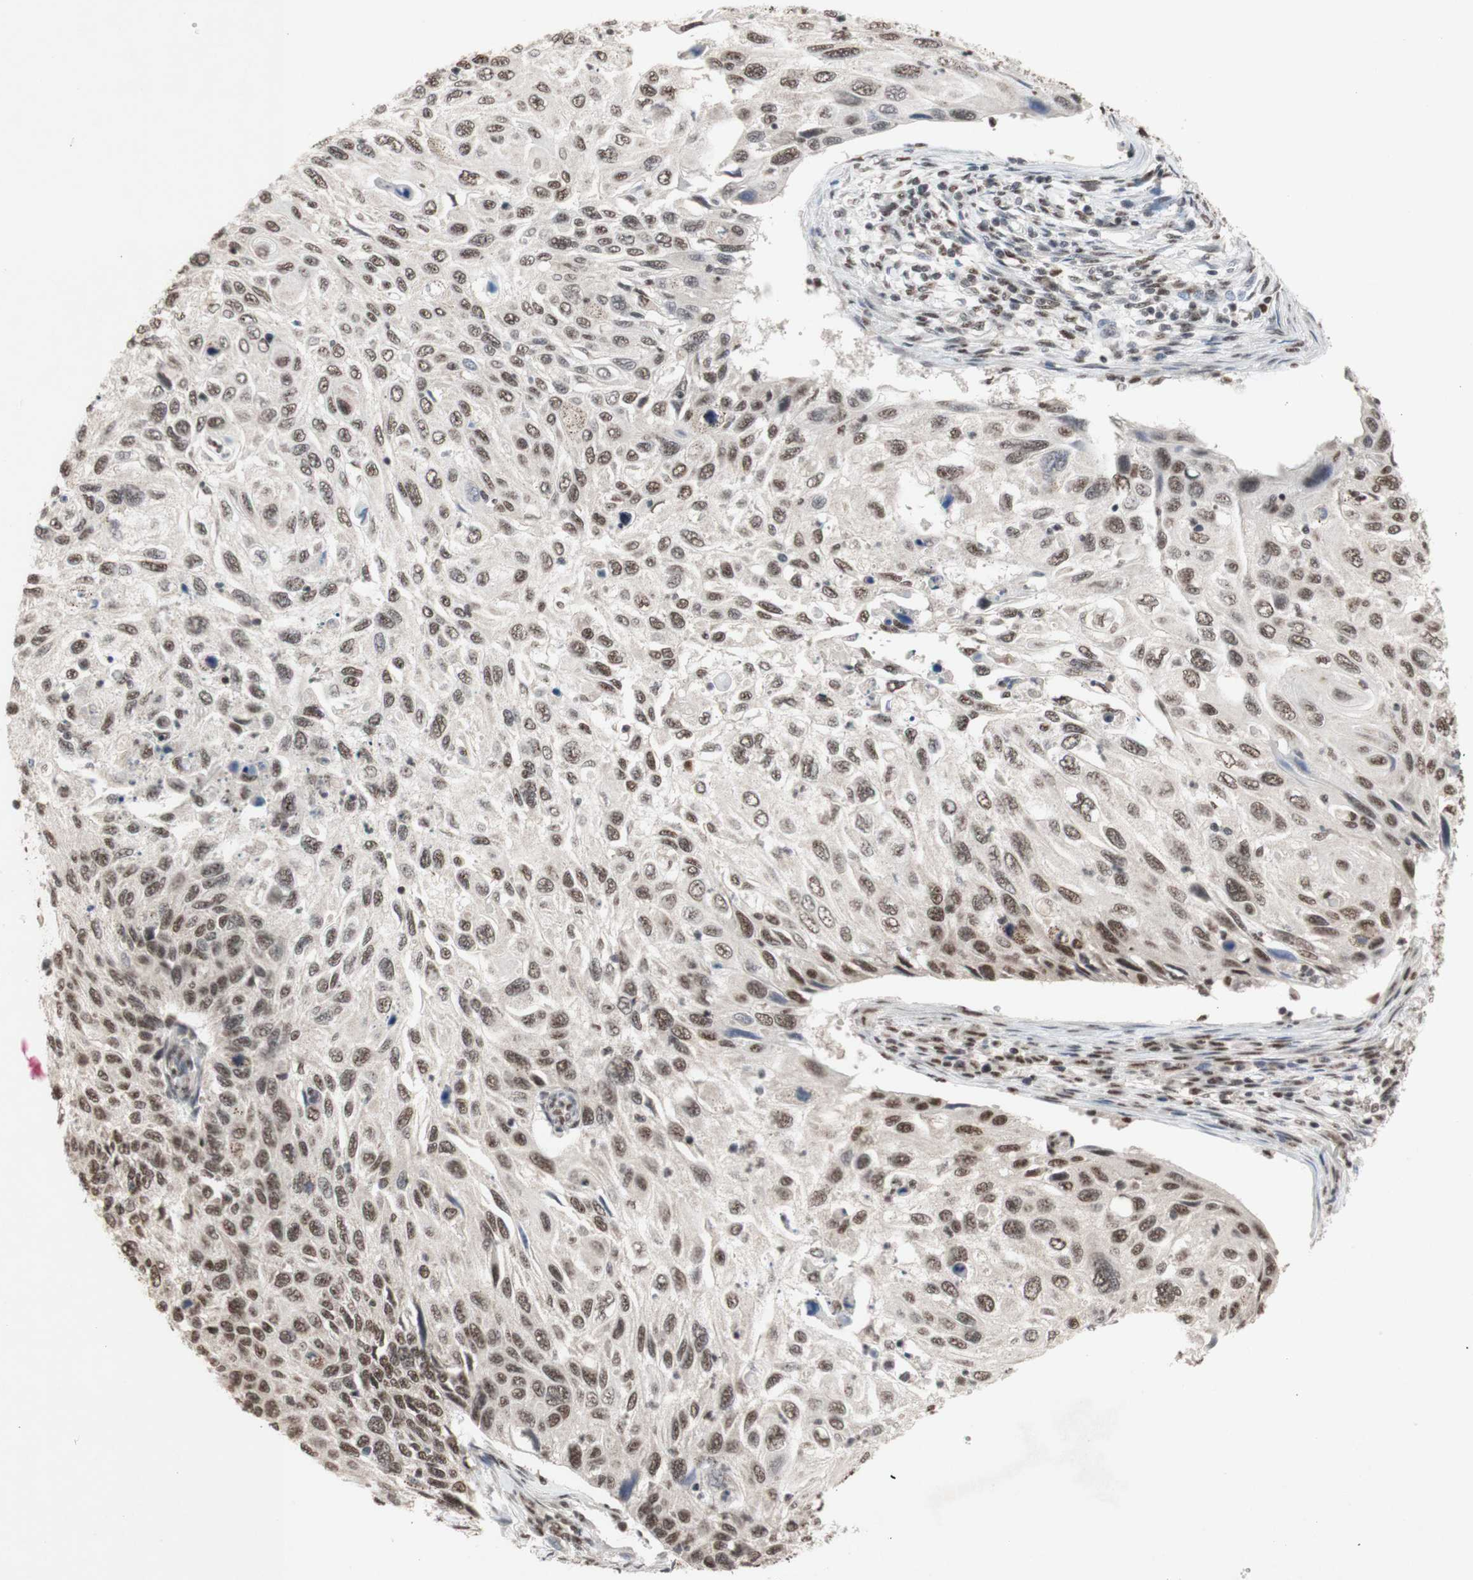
{"staining": {"intensity": "weak", "quantity": ">75%", "location": "nuclear"}, "tissue": "cervical cancer", "cell_type": "Tumor cells", "image_type": "cancer", "snomed": [{"axis": "morphology", "description": "Squamous cell carcinoma, NOS"}, {"axis": "topography", "description": "Cervix"}], "caption": "The immunohistochemical stain labels weak nuclear expression in tumor cells of cervical cancer (squamous cell carcinoma) tissue. (DAB = brown stain, brightfield microscopy at high magnification).", "gene": "SFPQ", "patient": {"sex": "female", "age": 70}}